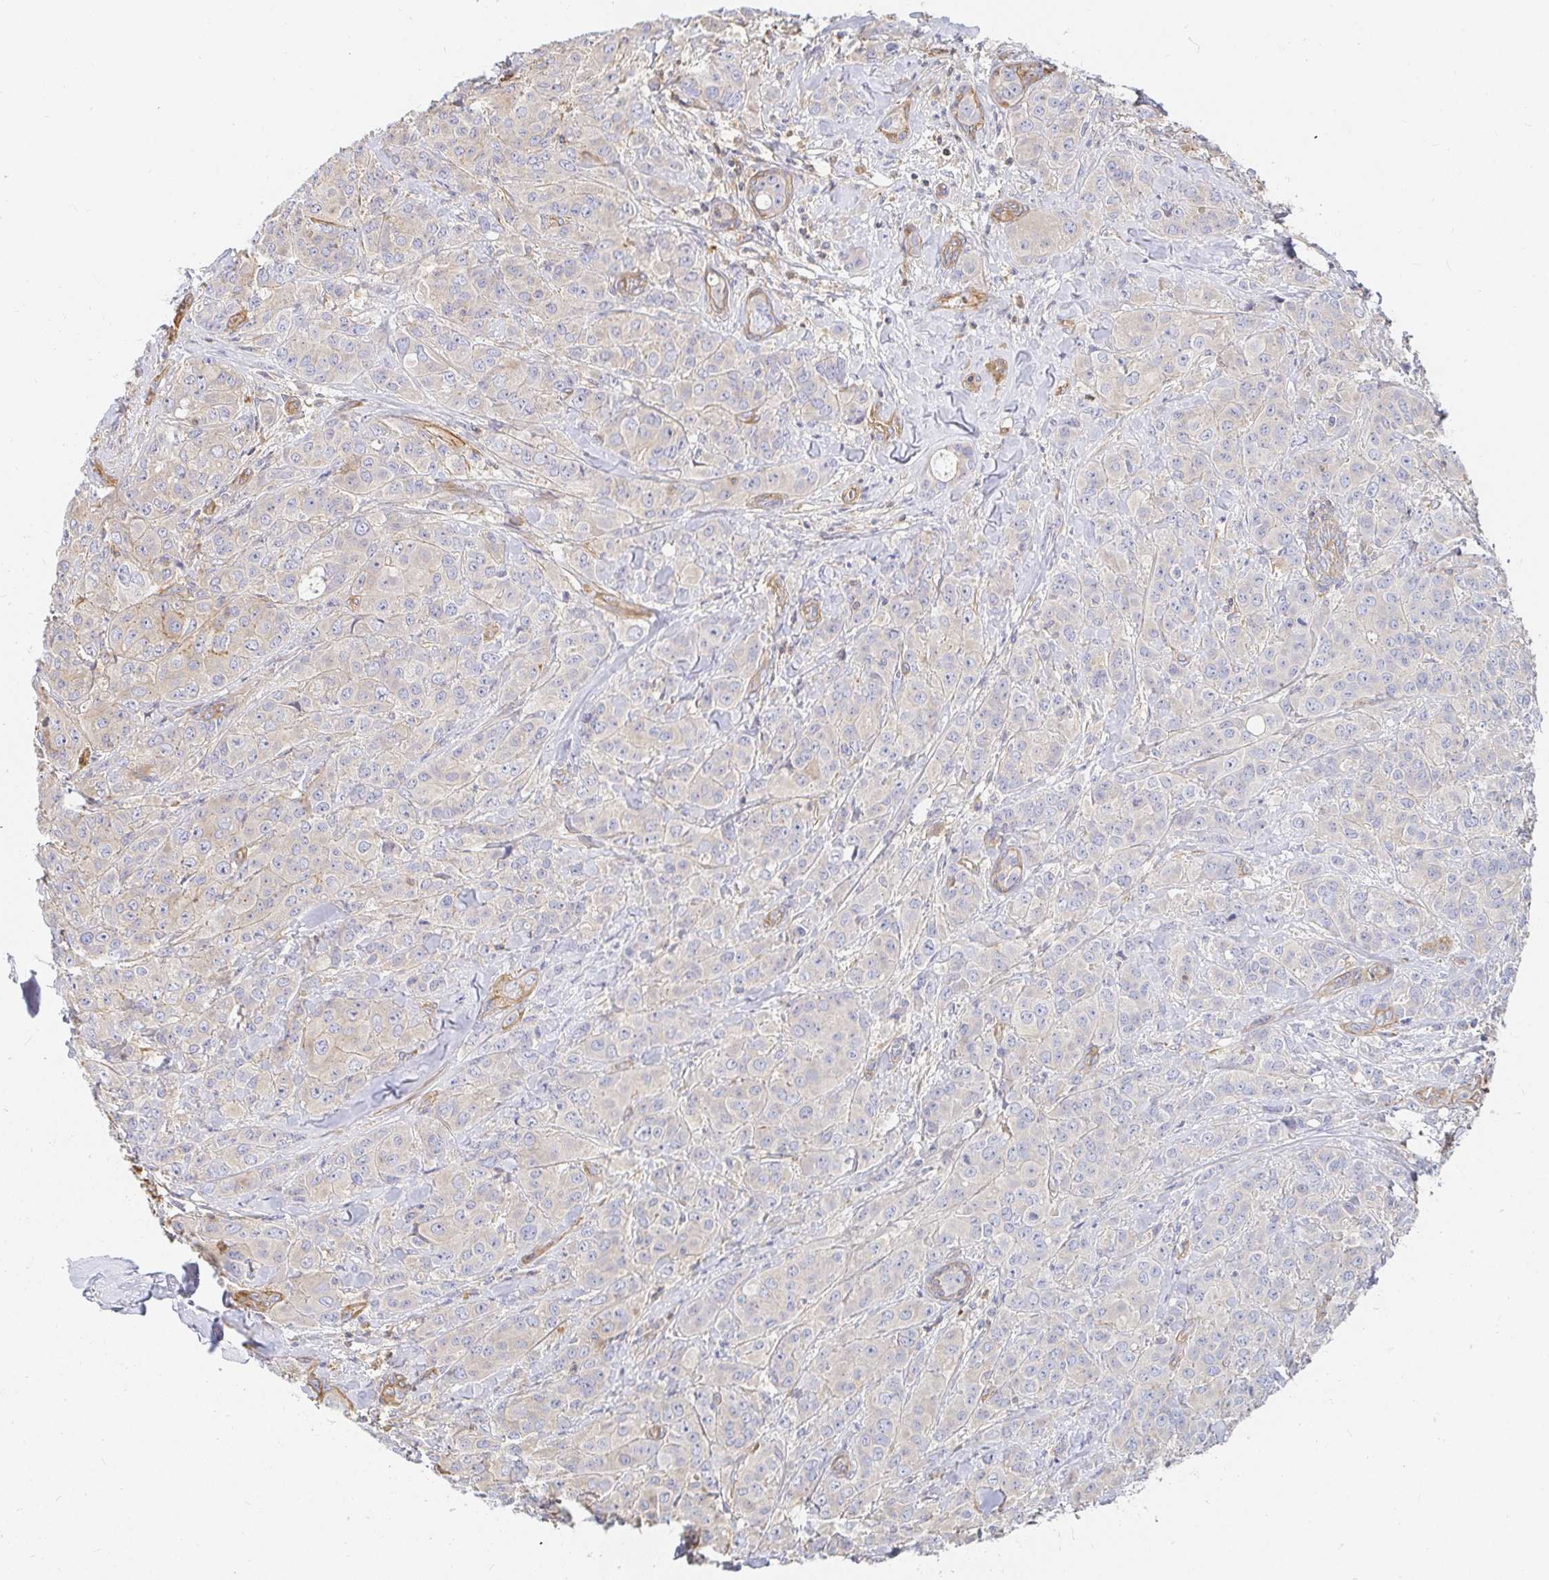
{"staining": {"intensity": "negative", "quantity": "none", "location": "none"}, "tissue": "breast cancer", "cell_type": "Tumor cells", "image_type": "cancer", "snomed": [{"axis": "morphology", "description": "Normal tissue, NOS"}, {"axis": "morphology", "description": "Duct carcinoma"}, {"axis": "topography", "description": "Breast"}], "caption": "This is an immunohistochemistry photomicrograph of human breast cancer. There is no staining in tumor cells.", "gene": "TSPAN19", "patient": {"sex": "female", "age": 43}}